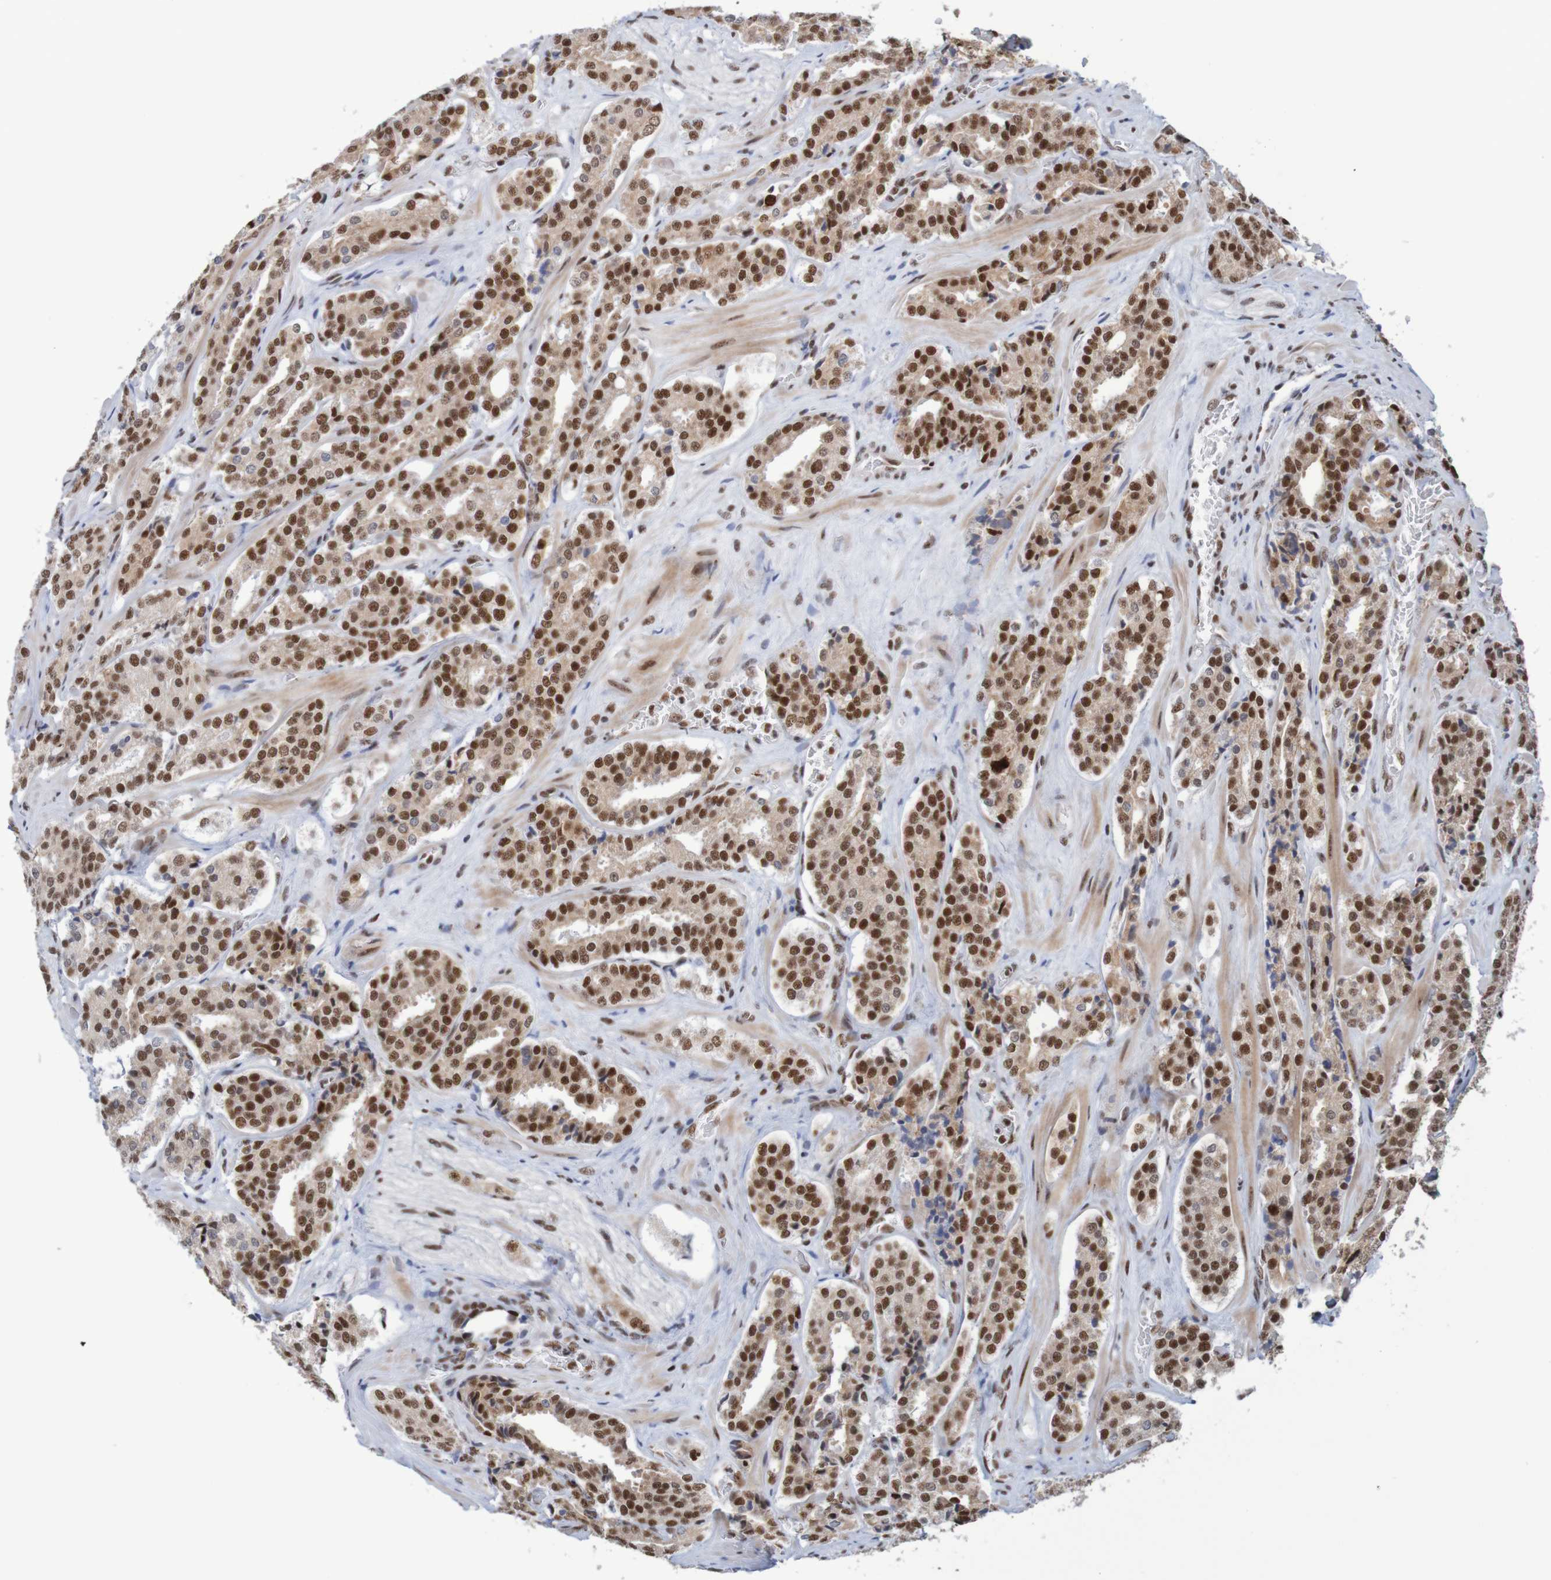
{"staining": {"intensity": "strong", "quantity": ">75%", "location": "nuclear"}, "tissue": "prostate cancer", "cell_type": "Tumor cells", "image_type": "cancer", "snomed": [{"axis": "morphology", "description": "Adenocarcinoma, High grade"}, {"axis": "topography", "description": "Prostate"}], "caption": "Adenocarcinoma (high-grade) (prostate) tissue reveals strong nuclear staining in about >75% of tumor cells, visualized by immunohistochemistry.", "gene": "THRAP3", "patient": {"sex": "male", "age": 60}}